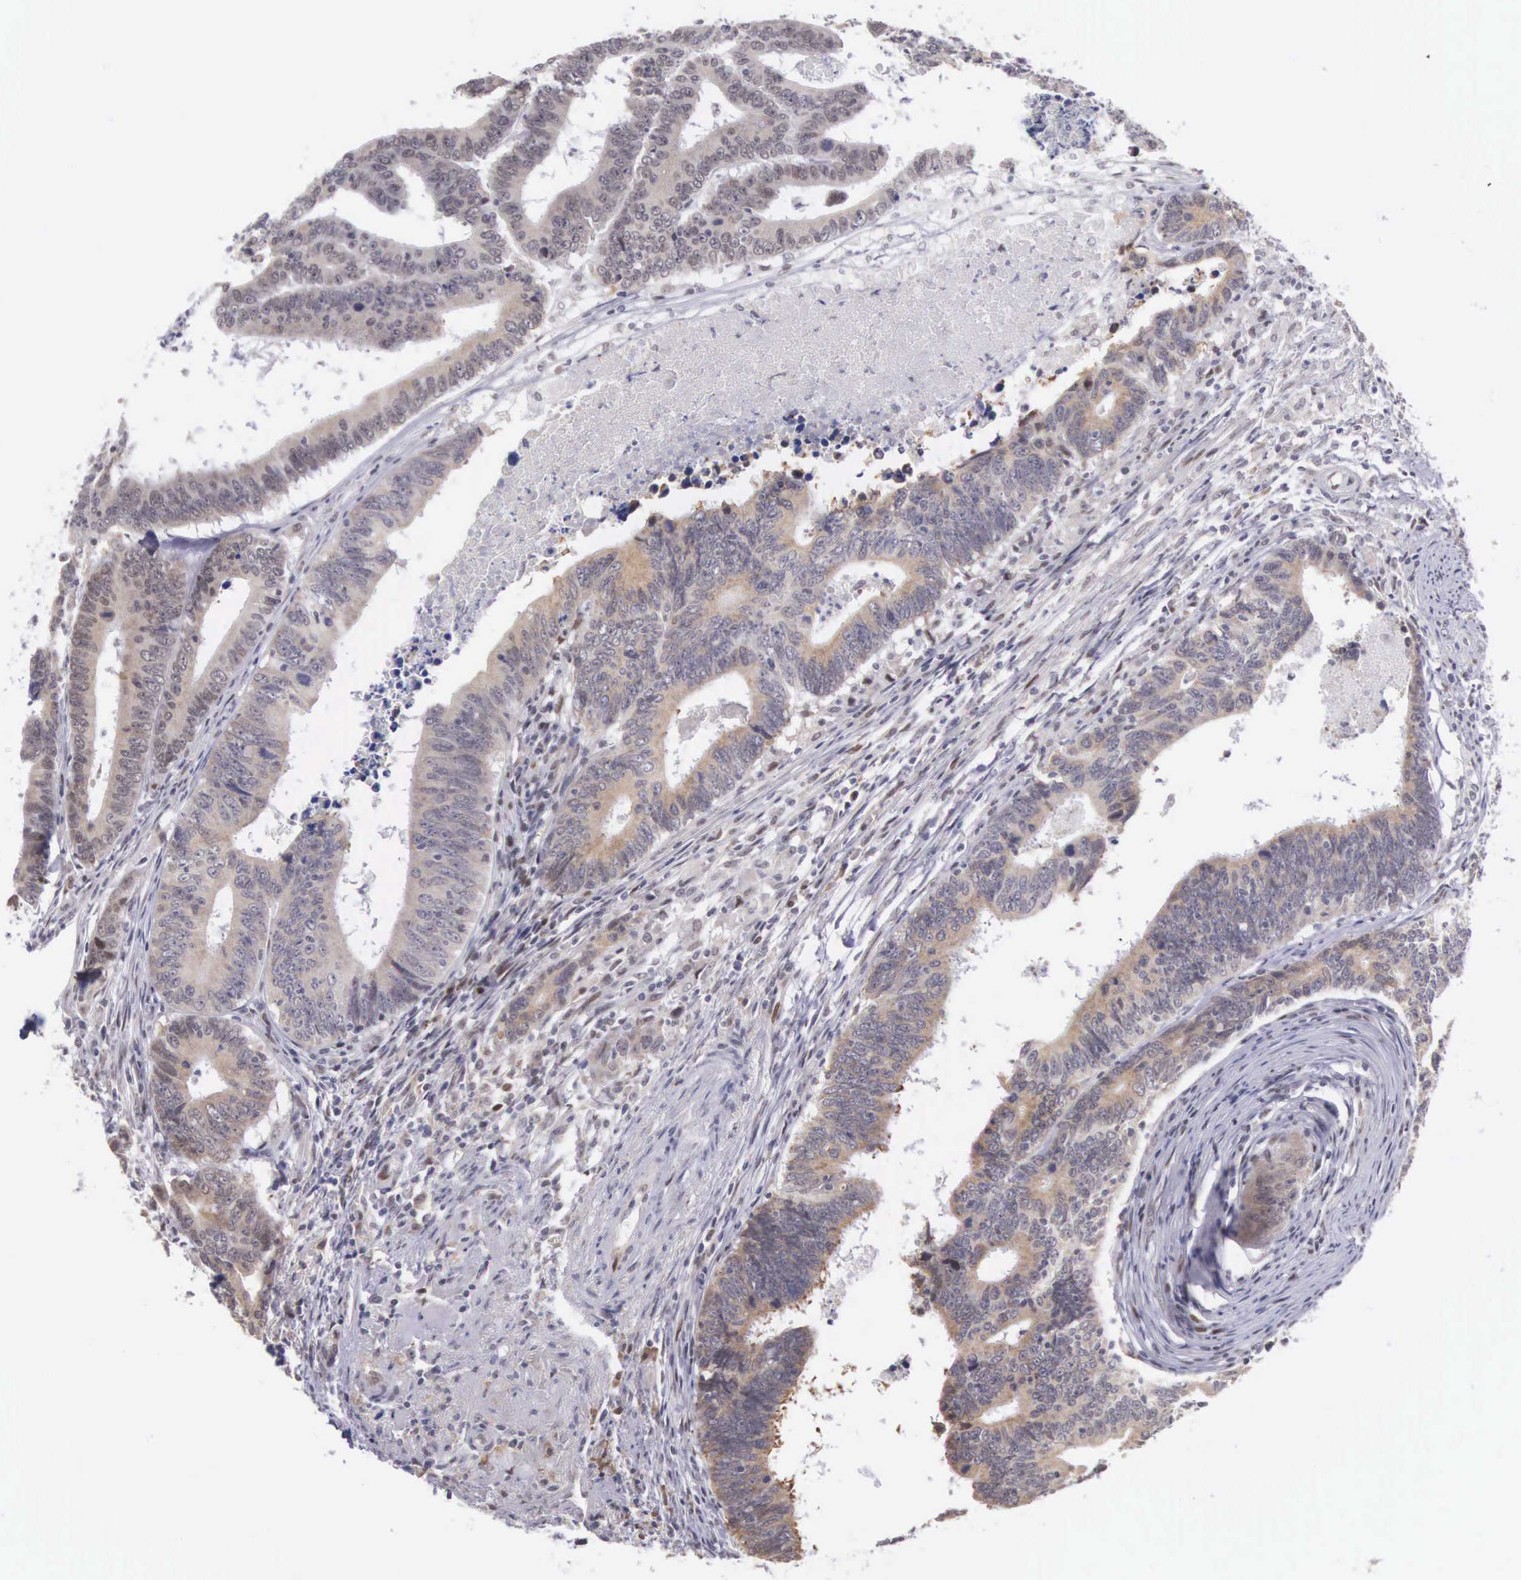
{"staining": {"intensity": "weak", "quantity": ">75%", "location": "cytoplasmic/membranous"}, "tissue": "colorectal cancer", "cell_type": "Tumor cells", "image_type": "cancer", "snomed": [{"axis": "morphology", "description": "Adenocarcinoma, NOS"}, {"axis": "topography", "description": "Colon"}], "caption": "The immunohistochemical stain highlights weak cytoplasmic/membranous positivity in tumor cells of adenocarcinoma (colorectal) tissue.", "gene": "SLC25A21", "patient": {"sex": "female", "age": 78}}